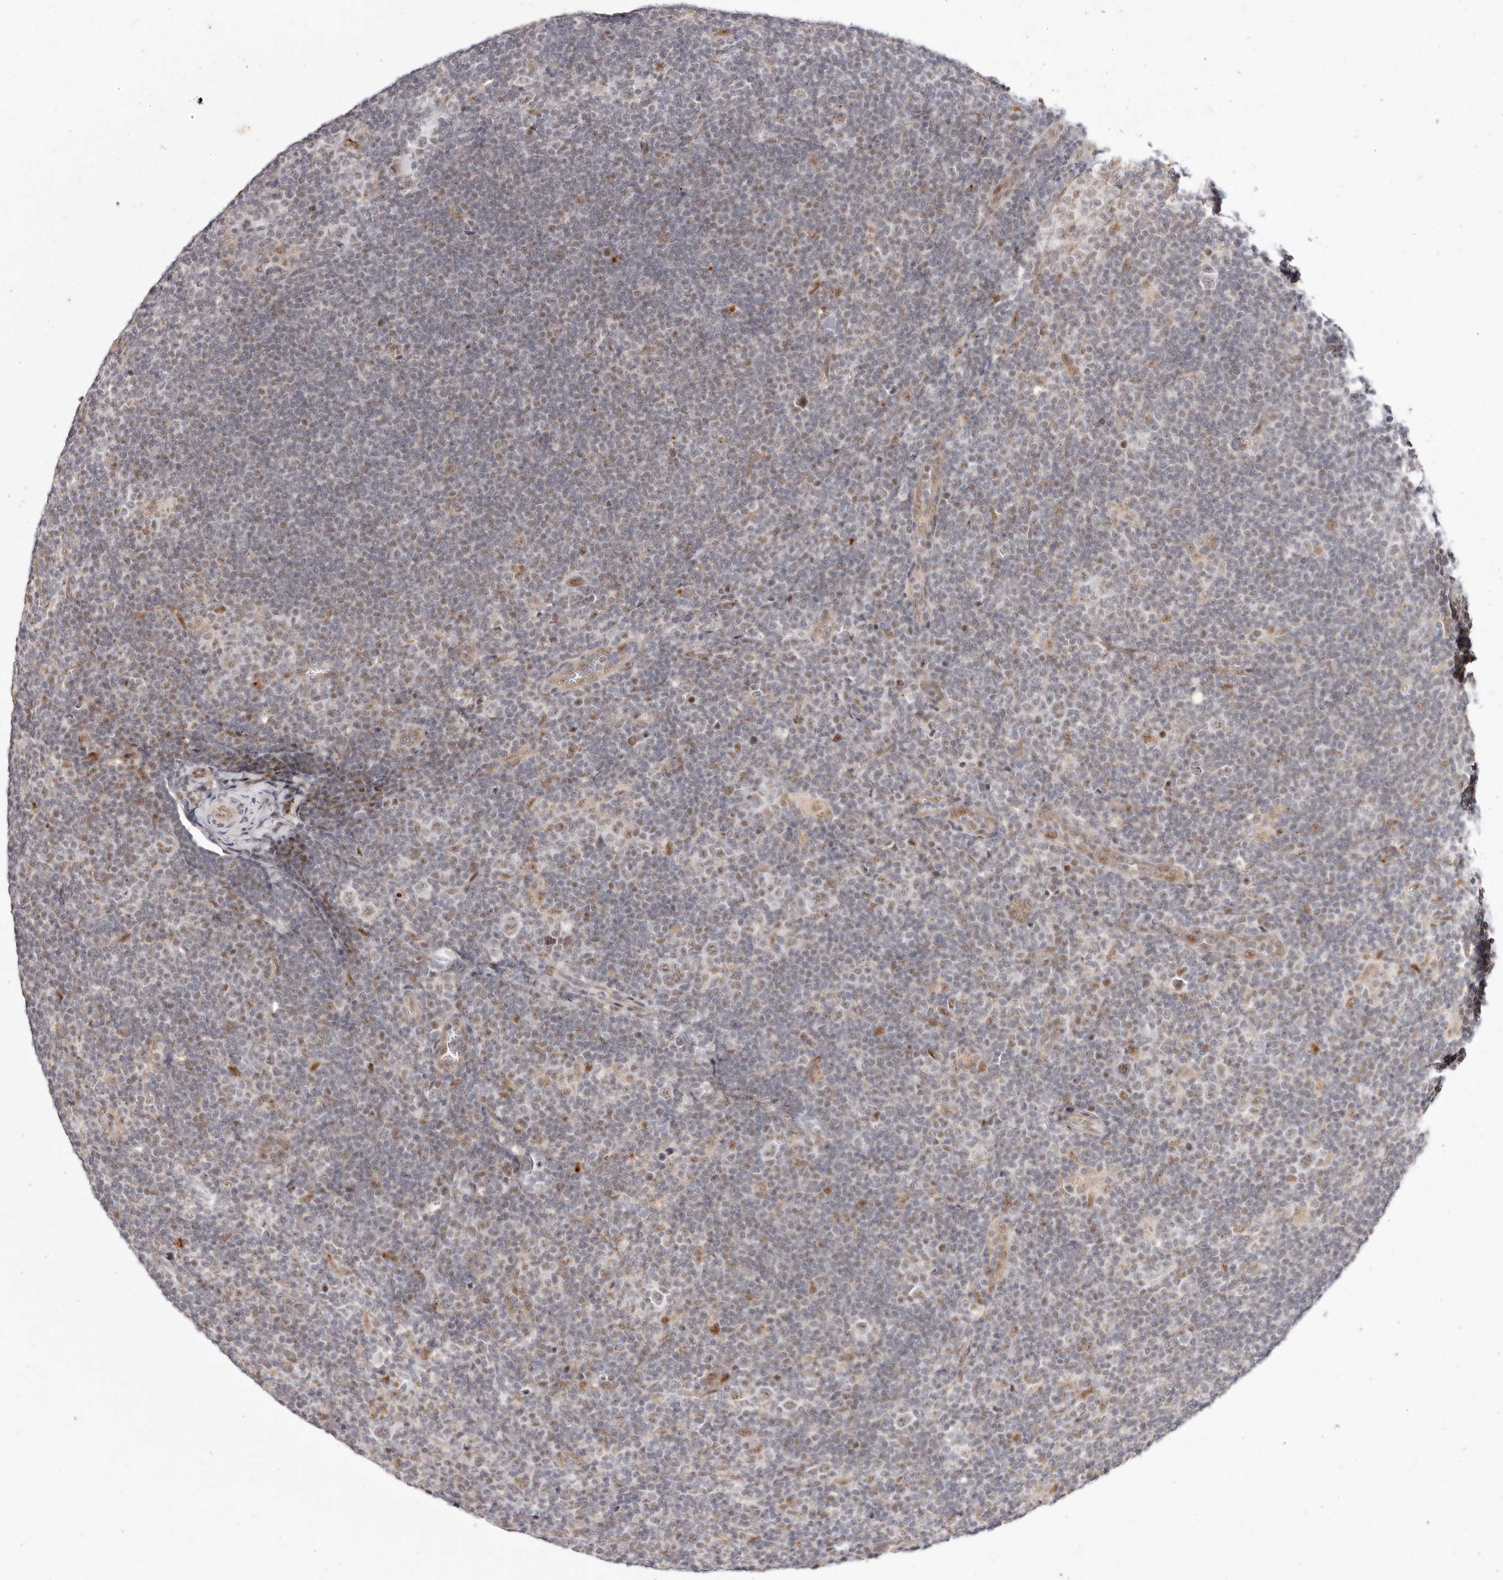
{"staining": {"intensity": "moderate", "quantity": ">75%", "location": "nuclear"}, "tissue": "lymphoma", "cell_type": "Tumor cells", "image_type": "cancer", "snomed": [{"axis": "morphology", "description": "Hodgkin's disease, NOS"}, {"axis": "topography", "description": "Lymph node"}], "caption": "Human lymphoma stained with a brown dye exhibits moderate nuclear positive staining in about >75% of tumor cells.", "gene": "WRN", "patient": {"sex": "female", "age": 57}}